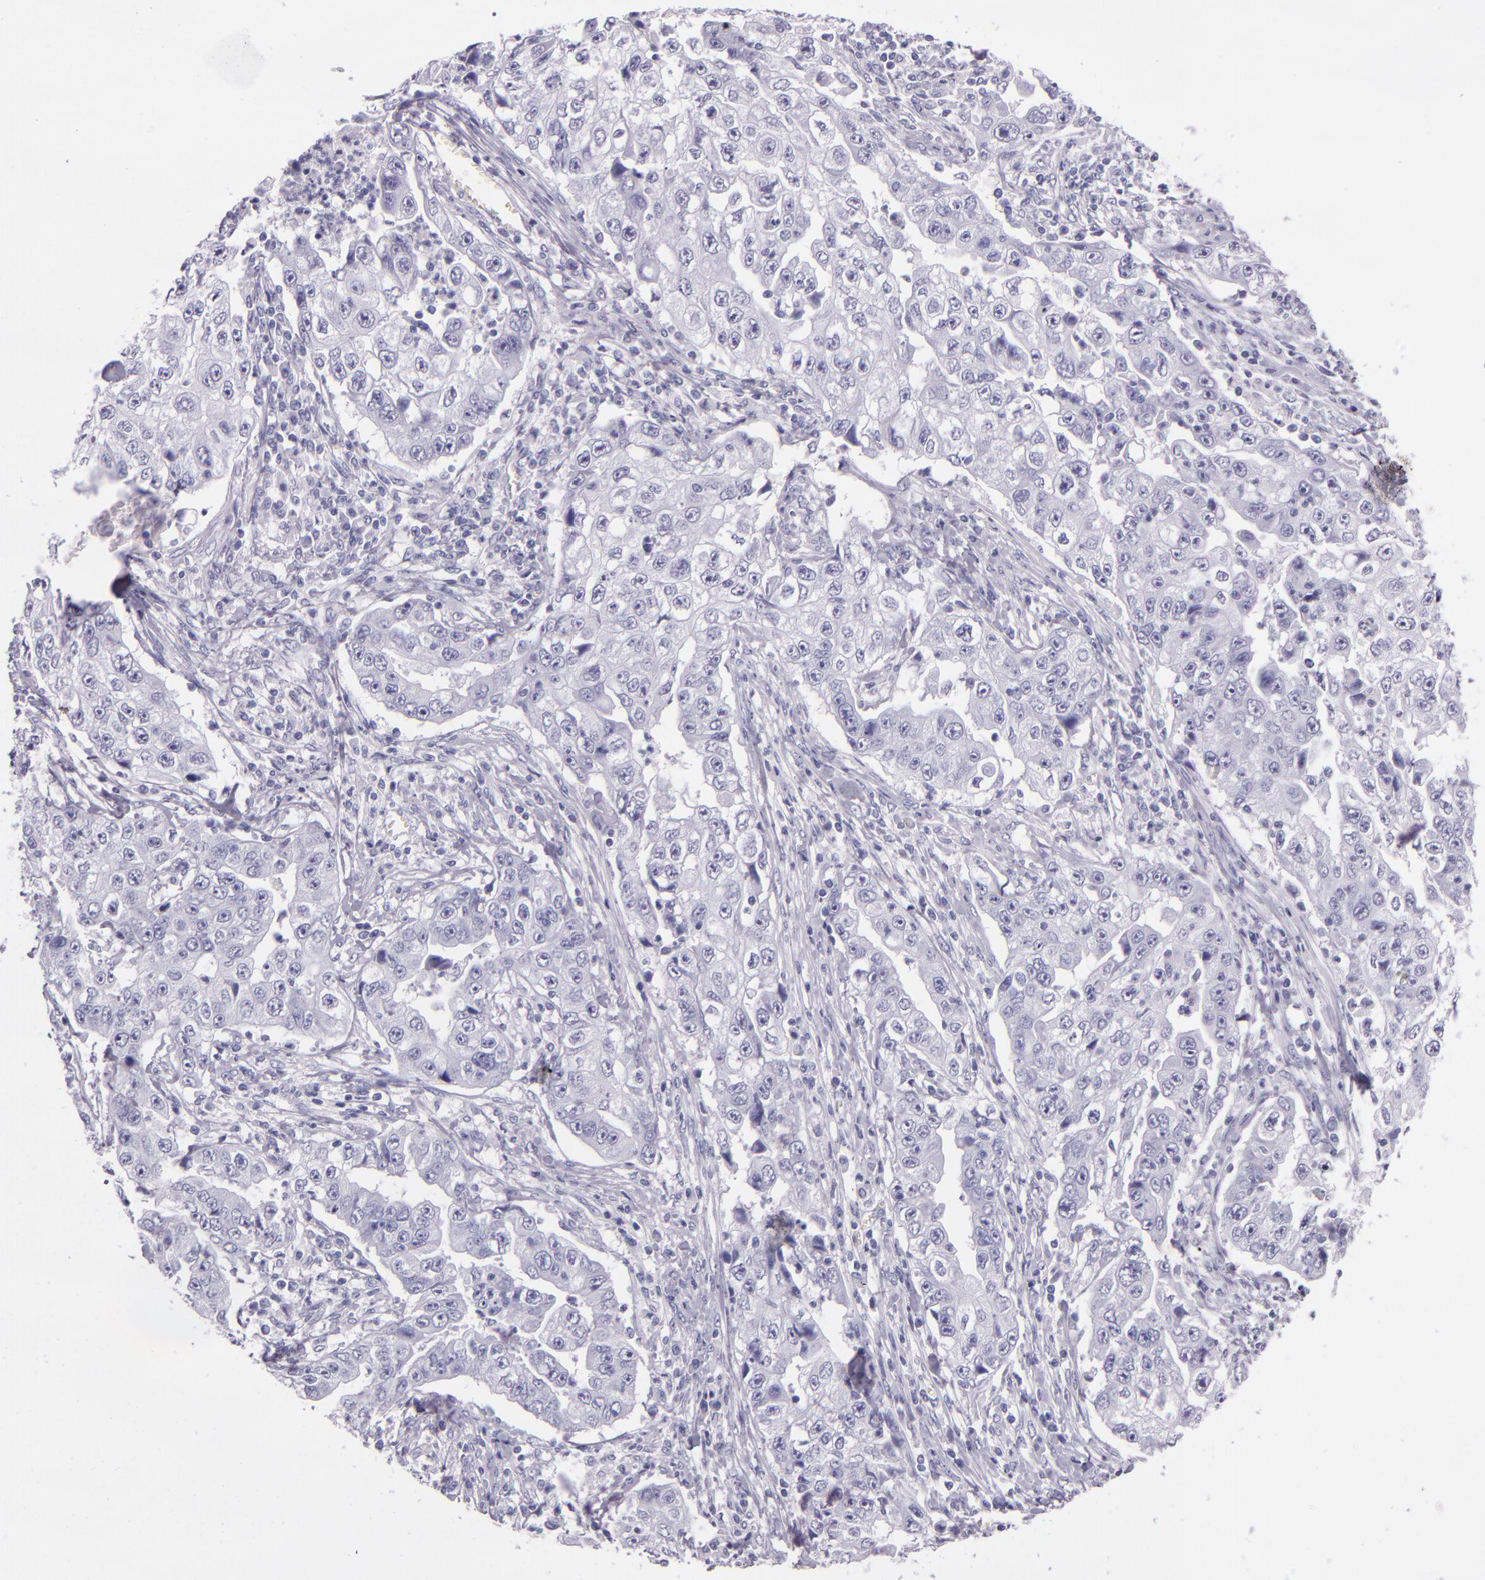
{"staining": {"intensity": "negative", "quantity": "none", "location": "none"}, "tissue": "lung cancer", "cell_type": "Tumor cells", "image_type": "cancer", "snomed": [{"axis": "morphology", "description": "Squamous cell carcinoma, NOS"}, {"axis": "topography", "description": "Lung"}], "caption": "IHC of lung squamous cell carcinoma displays no positivity in tumor cells.", "gene": "CR2", "patient": {"sex": "male", "age": 64}}